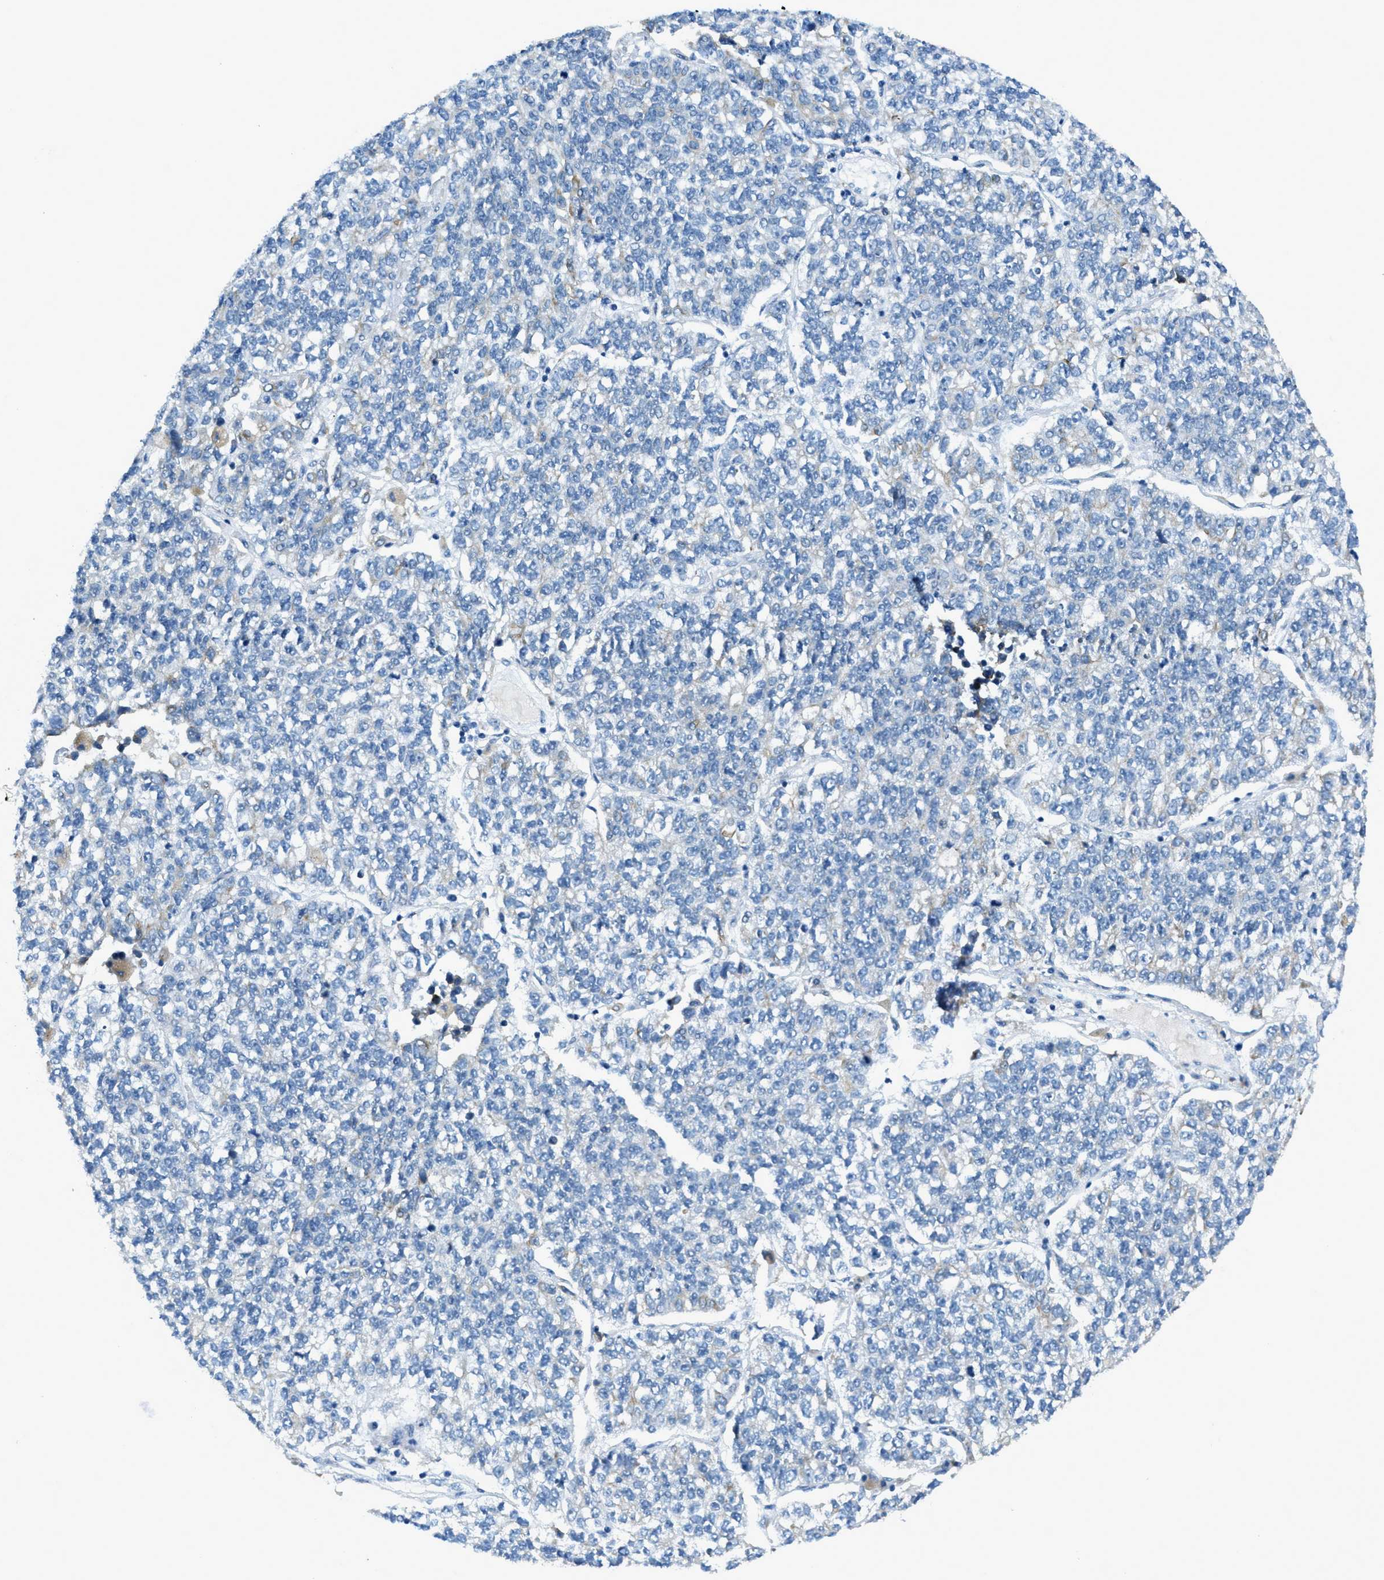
{"staining": {"intensity": "negative", "quantity": "none", "location": "none"}, "tissue": "lung cancer", "cell_type": "Tumor cells", "image_type": "cancer", "snomed": [{"axis": "morphology", "description": "Adenocarcinoma, NOS"}, {"axis": "topography", "description": "Lung"}], "caption": "IHC of human lung cancer (adenocarcinoma) shows no staining in tumor cells.", "gene": "KLHL8", "patient": {"sex": "male", "age": 49}}